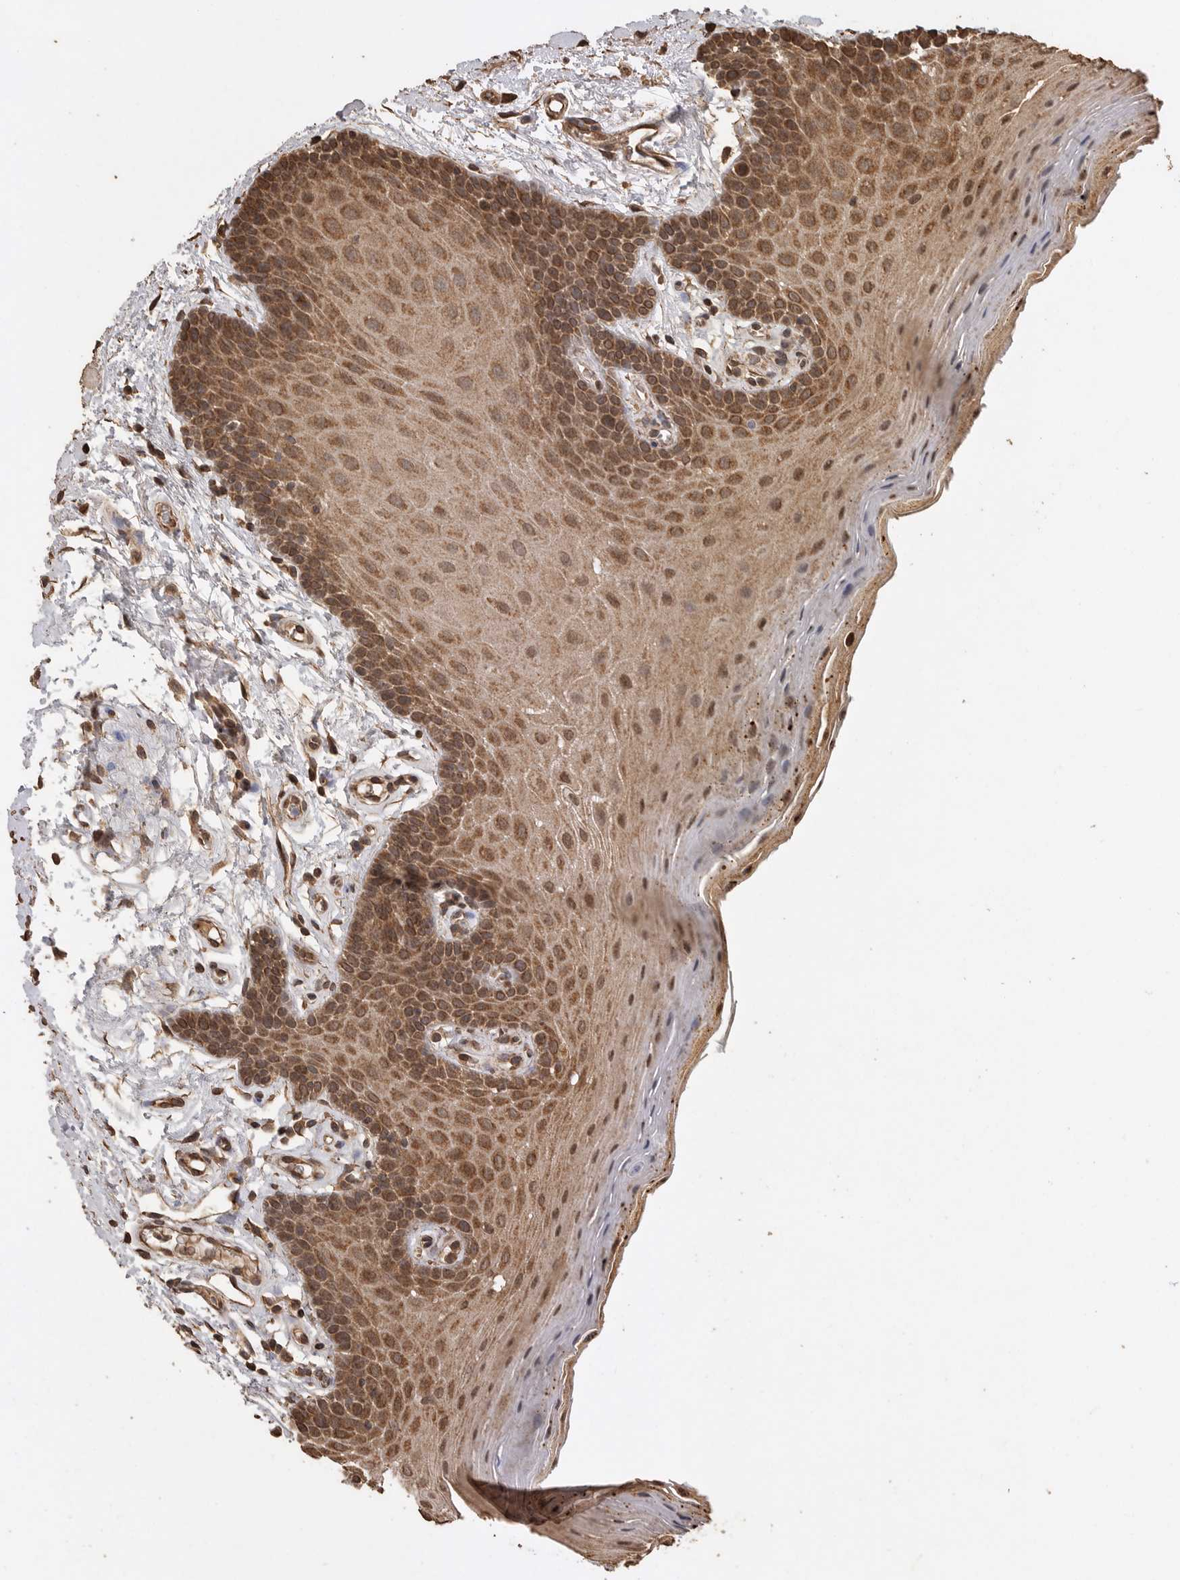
{"staining": {"intensity": "moderate", "quantity": ">75%", "location": "cytoplasmic/membranous"}, "tissue": "oral mucosa", "cell_type": "Squamous epithelial cells", "image_type": "normal", "snomed": [{"axis": "morphology", "description": "Normal tissue, NOS"}, {"axis": "topography", "description": "Oral tissue"}], "caption": "Immunohistochemistry of unremarkable human oral mucosa displays medium levels of moderate cytoplasmic/membranous positivity in approximately >75% of squamous epithelial cells. (Stains: DAB (3,3'-diaminobenzidine) in brown, nuclei in blue, Microscopy: brightfield microscopy at high magnification).", "gene": "PINK1", "patient": {"sex": "male", "age": 62}}